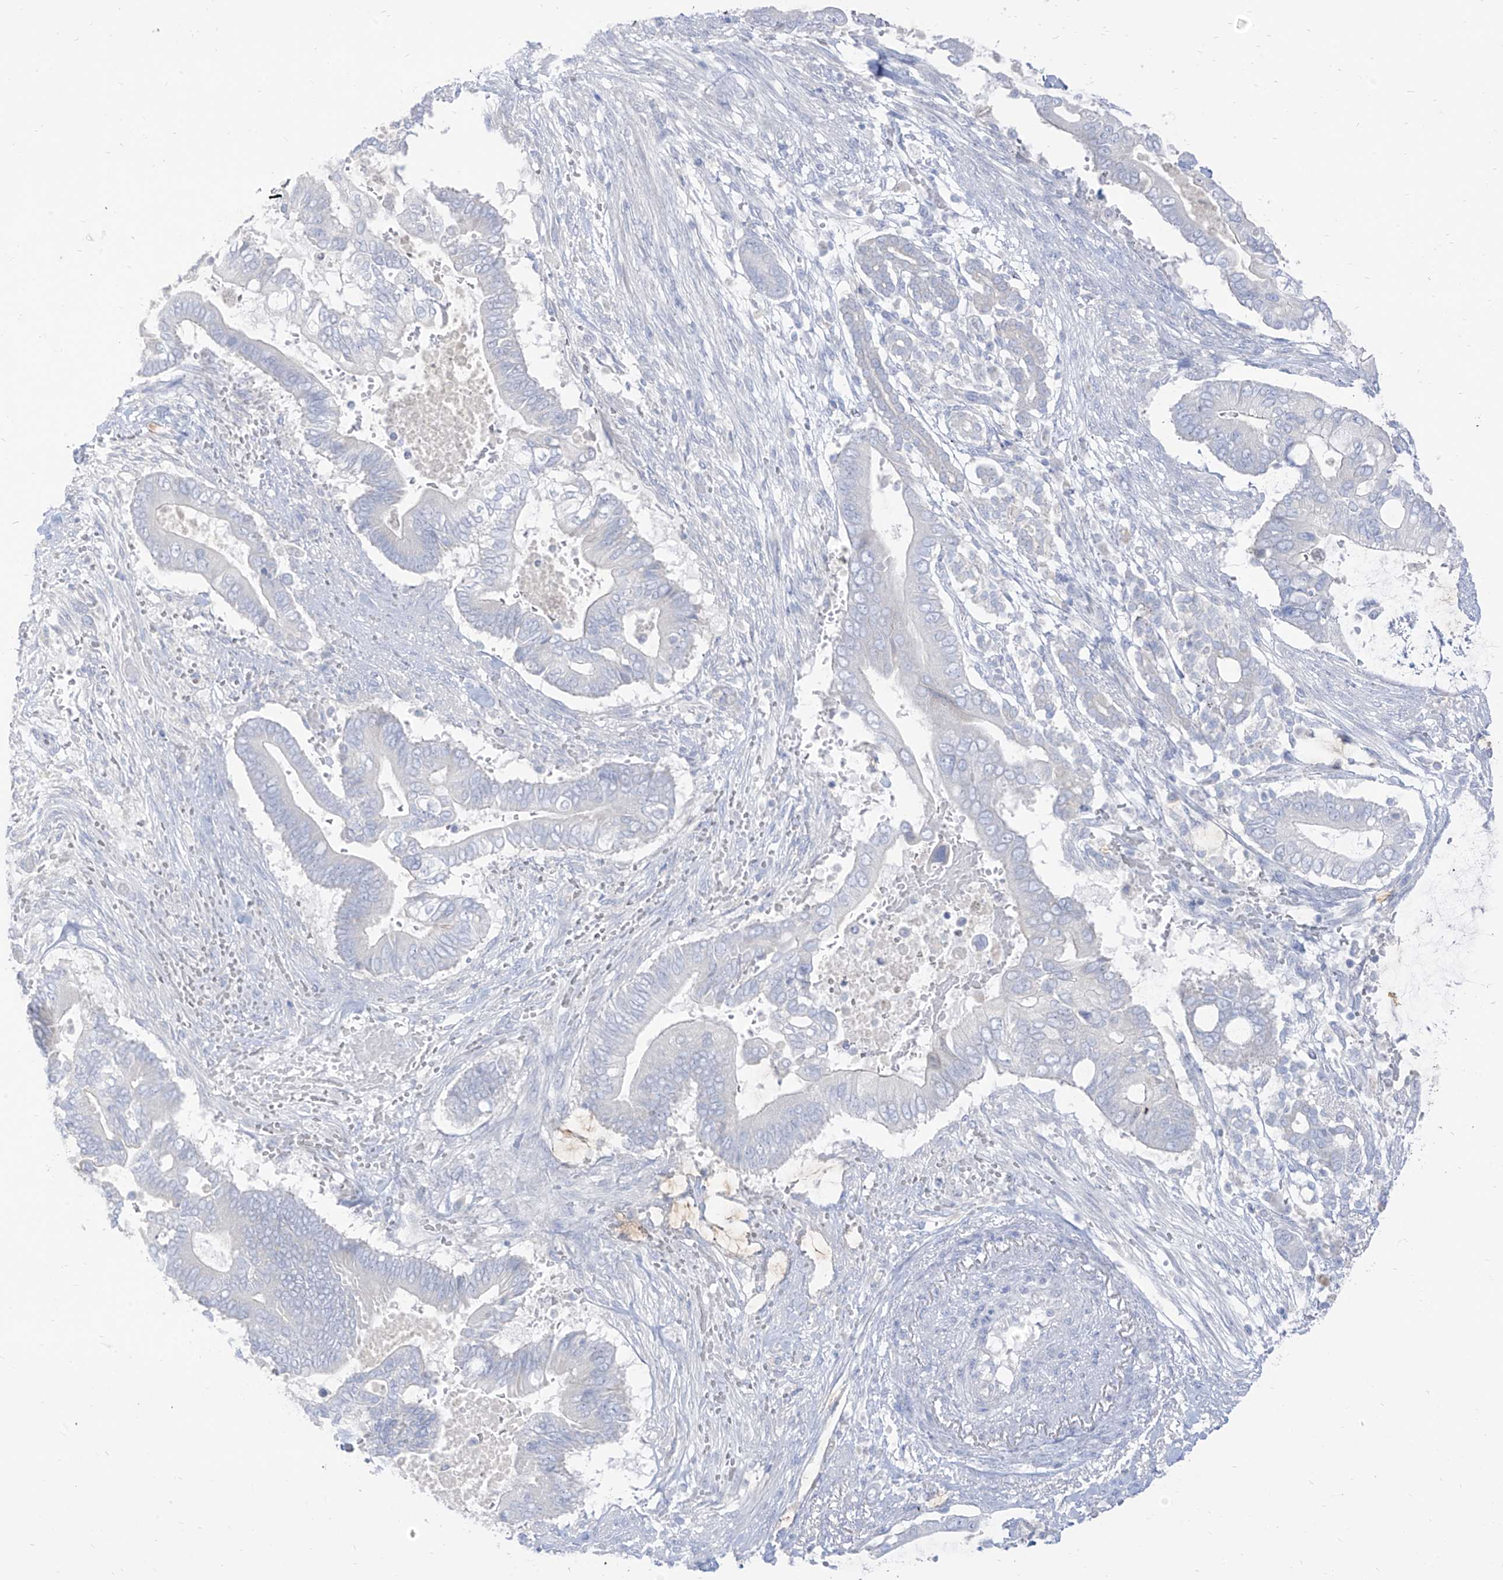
{"staining": {"intensity": "negative", "quantity": "none", "location": "none"}, "tissue": "pancreatic cancer", "cell_type": "Tumor cells", "image_type": "cancer", "snomed": [{"axis": "morphology", "description": "Adenocarcinoma, NOS"}, {"axis": "topography", "description": "Pancreas"}], "caption": "There is no significant positivity in tumor cells of pancreatic cancer.", "gene": "ARHGEF40", "patient": {"sex": "male", "age": 68}}